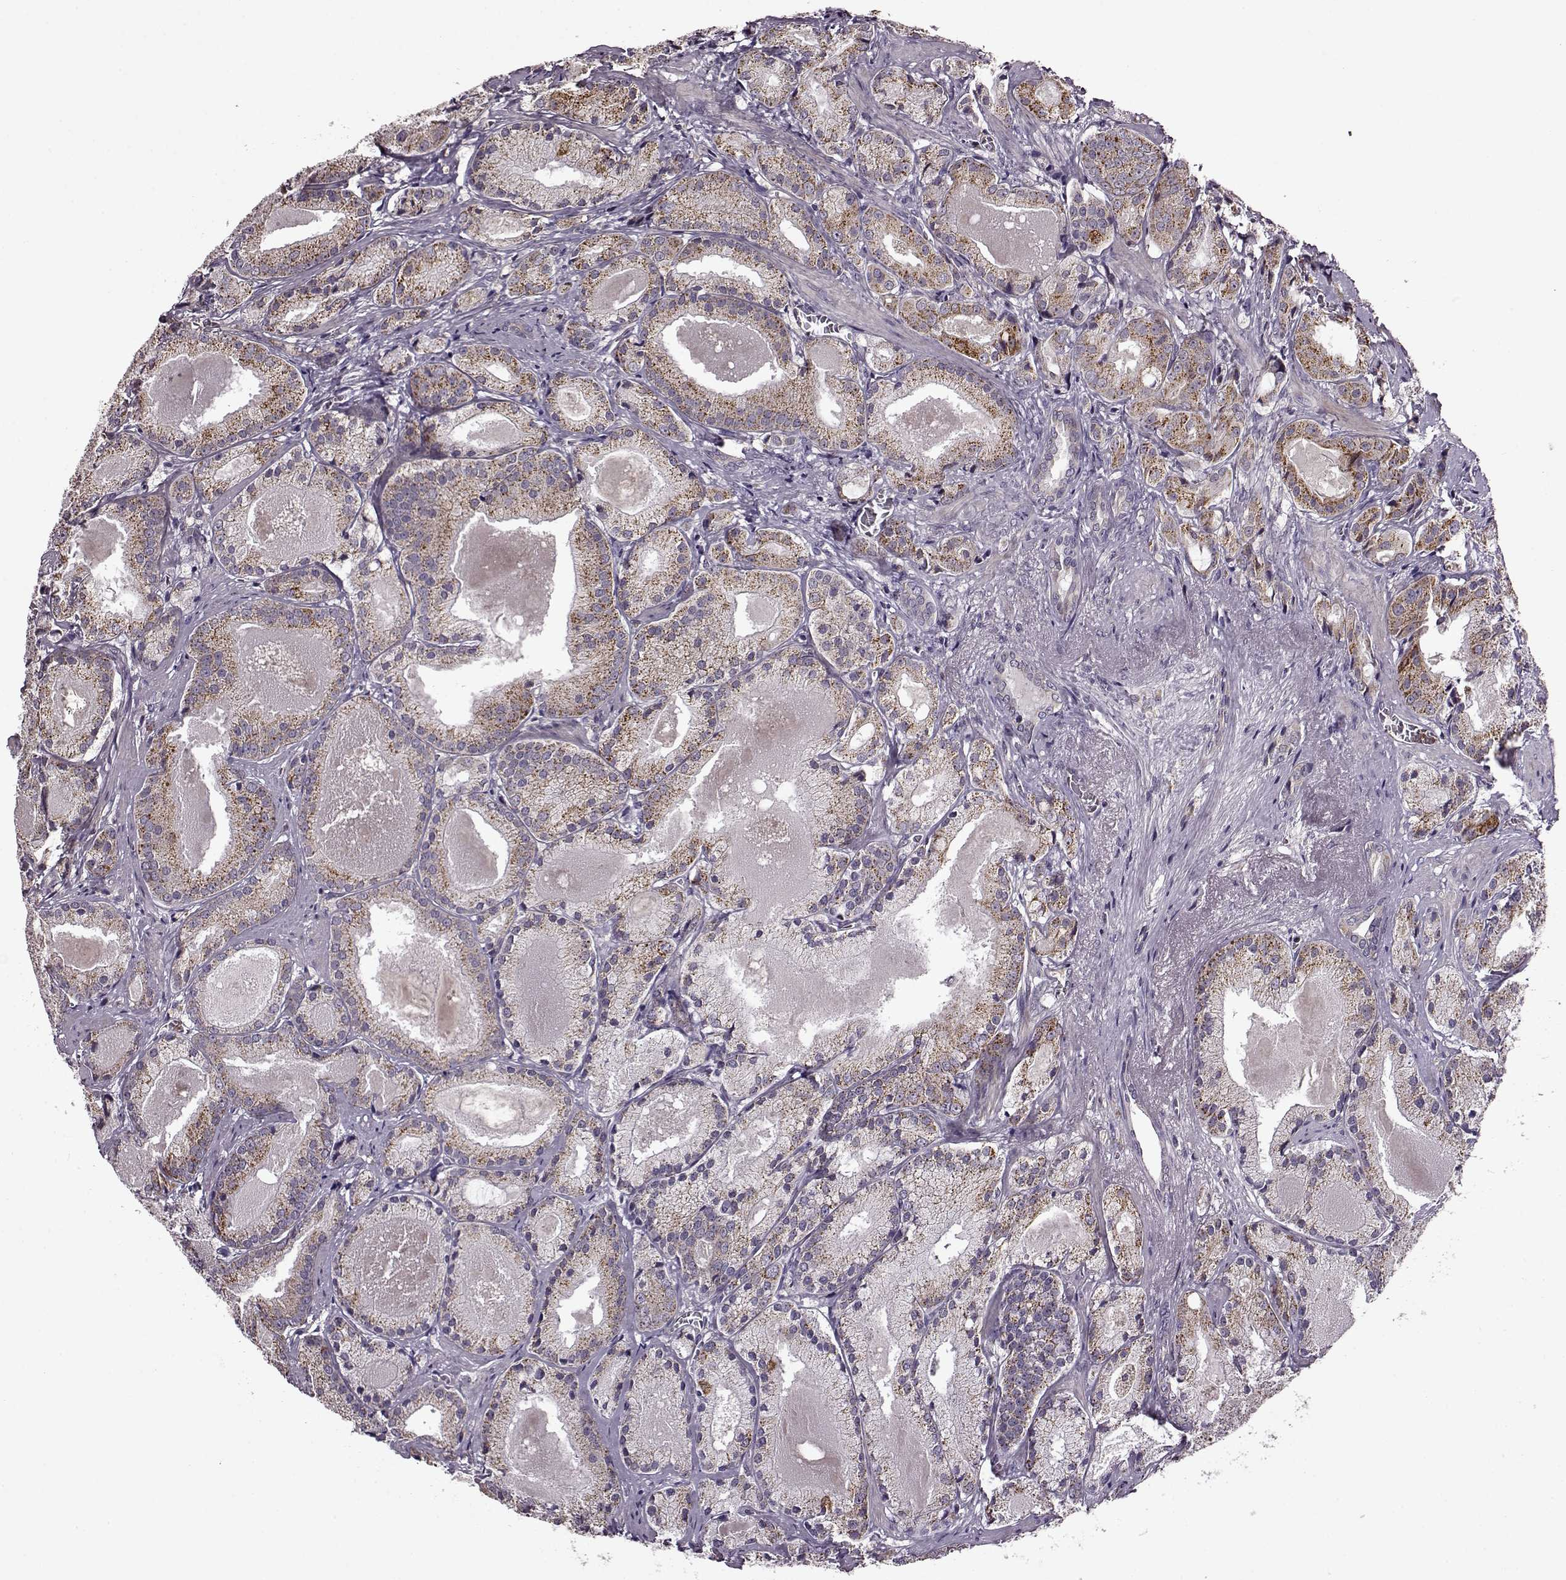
{"staining": {"intensity": "moderate", "quantity": ">75%", "location": "cytoplasmic/membranous"}, "tissue": "prostate cancer", "cell_type": "Tumor cells", "image_type": "cancer", "snomed": [{"axis": "morphology", "description": "Adenocarcinoma, High grade"}, {"axis": "topography", "description": "Prostate"}], "caption": "Adenocarcinoma (high-grade) (prostate) stained with a brown dye displays moderate cytoplasmic/membranous positive positivity in approximately >75% of tumor cells.", "gene": "MTSS1", "patient": {"sex": "male", "age": 66}}